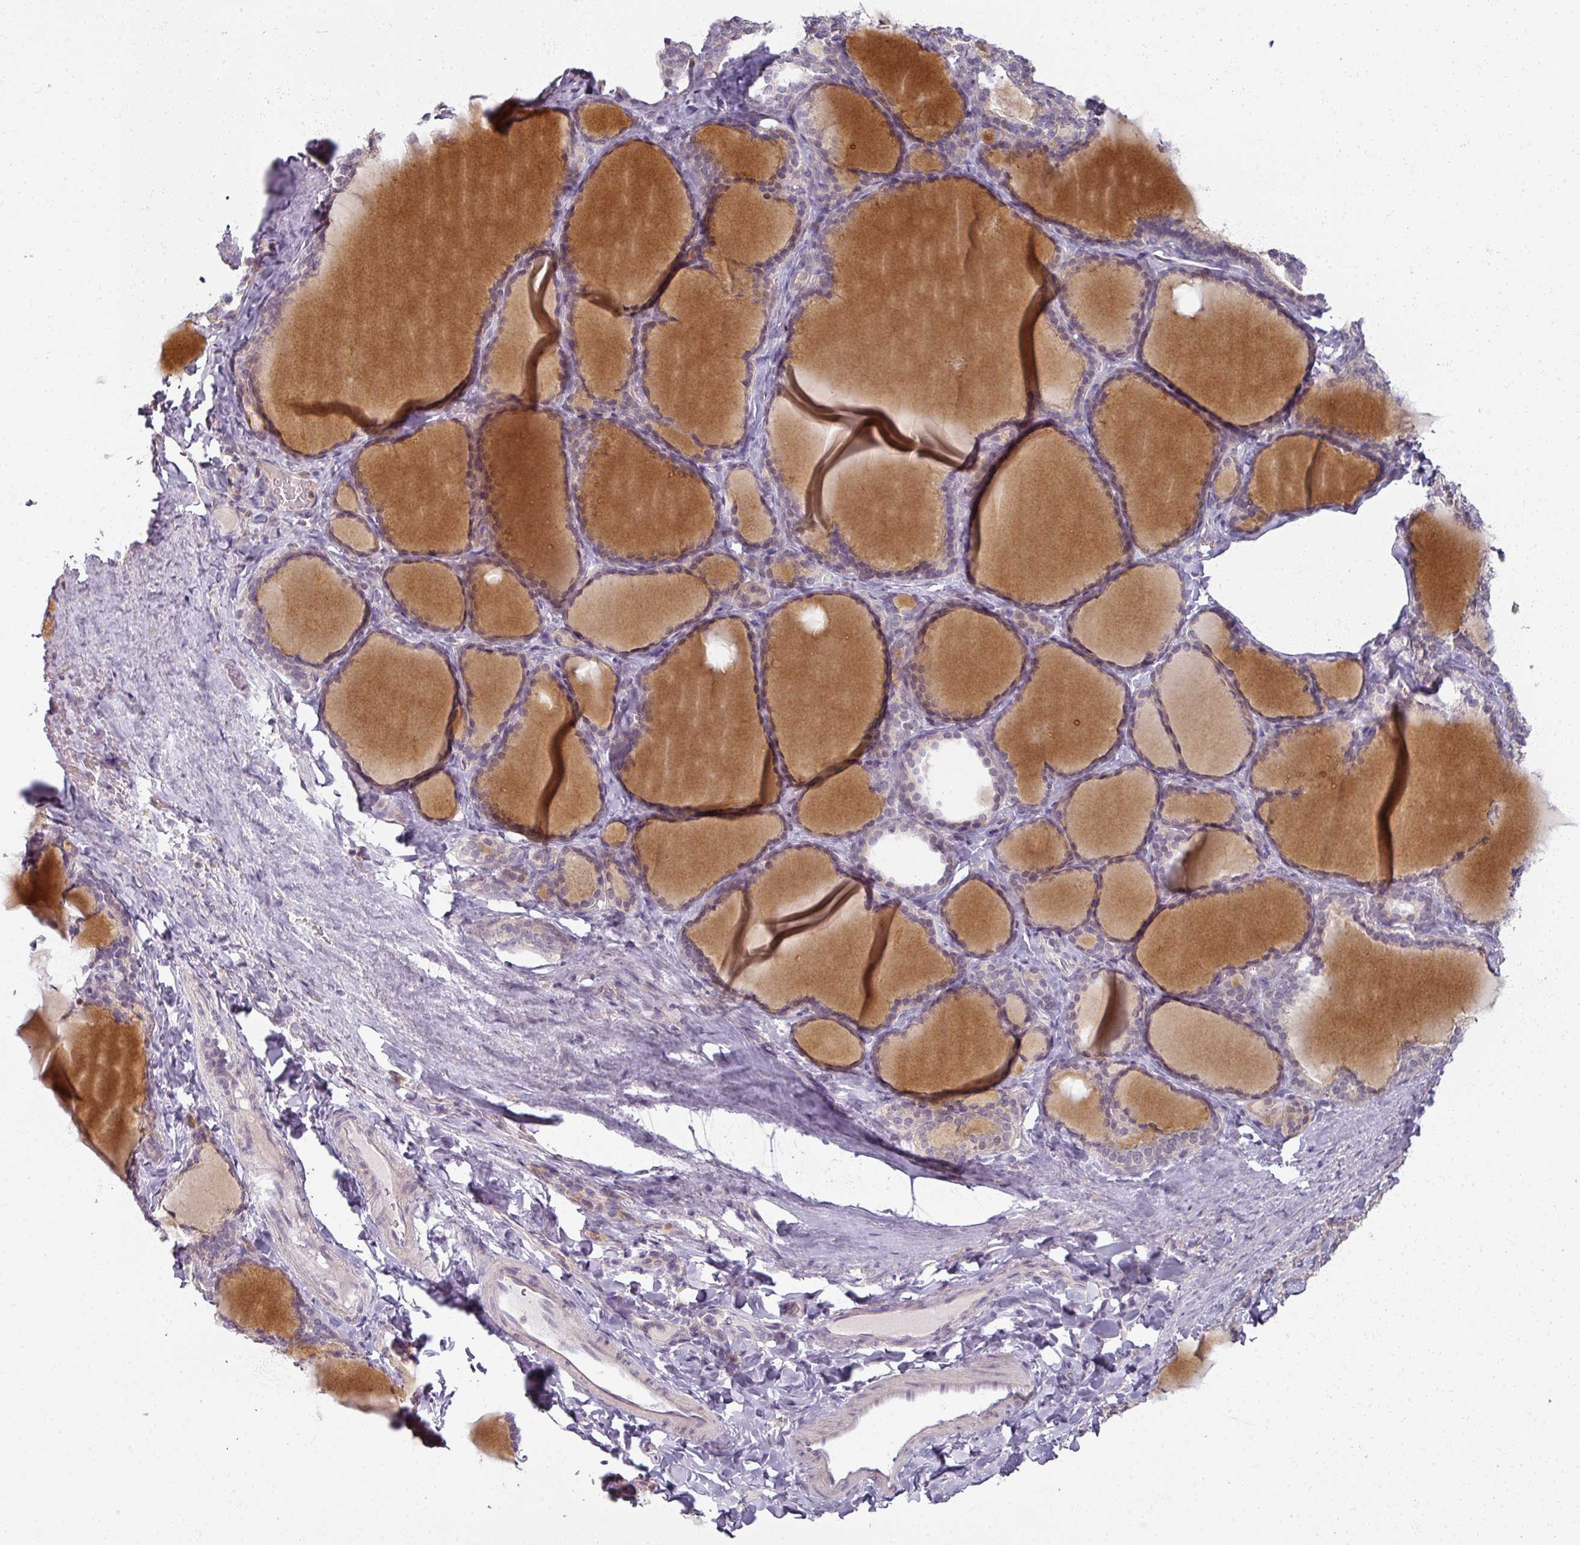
{"staining": {"intensity": "moderate", "quantity": "25%-75%", "location": "cytoplasmic/membranous"}, "tissue": "thyroid gland", "cell_type": "Glandular cells", "image_type": "normal", "snomed": [{"axis": "morphology", "description": "Normal tissue, NOS"}, {"axis": "topography", "description": "Thyroid gland"}], "caption": "The immunohistochemical stain shows moderate cytoplasmic/membranous positivity in glandular cells of unremarkable thyroid gland.", "gene": "MYMK", "patient": {"sex": "female", "age": 31}}